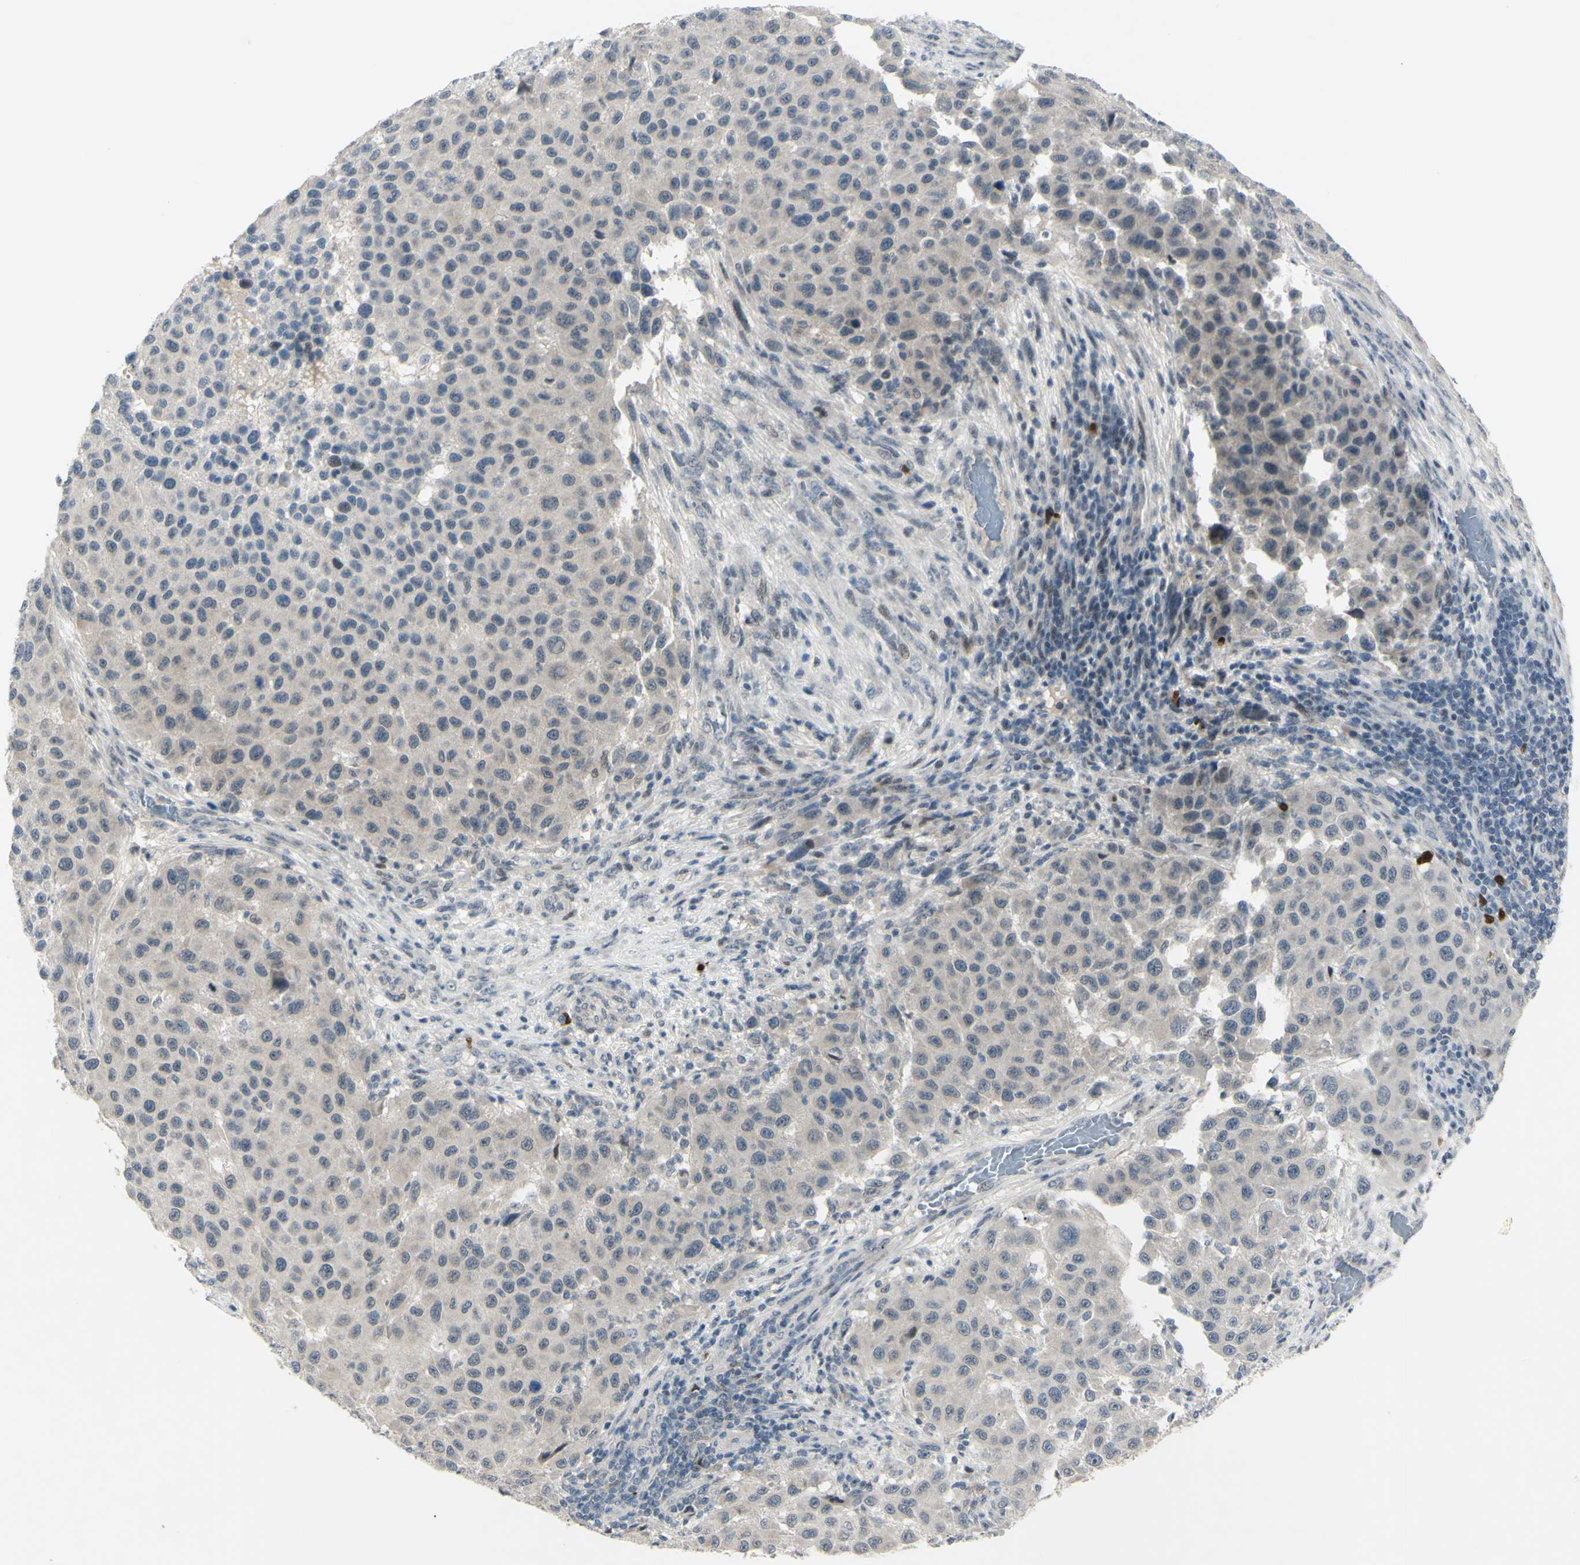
{"staining": {"intensity": "negative", "quantity": "none", "location": "none"}, "tissue": "melanoma", "cell_type": "Tumor cells", "image_type": "cancer", "snomed": [{"axis": "morphology", "description": "Malignant melanoma, Metastatic site"}, {"axis": "topography", "description": "Lymph node"}], "caption": "Immunohistochemistry (IHC) photomicrograph of melanoma stained for a protein (brown), which reveals no positivity in tumor cells.", "gene": "ETNK1", "patient": {"sex": "male", "age": 61}}